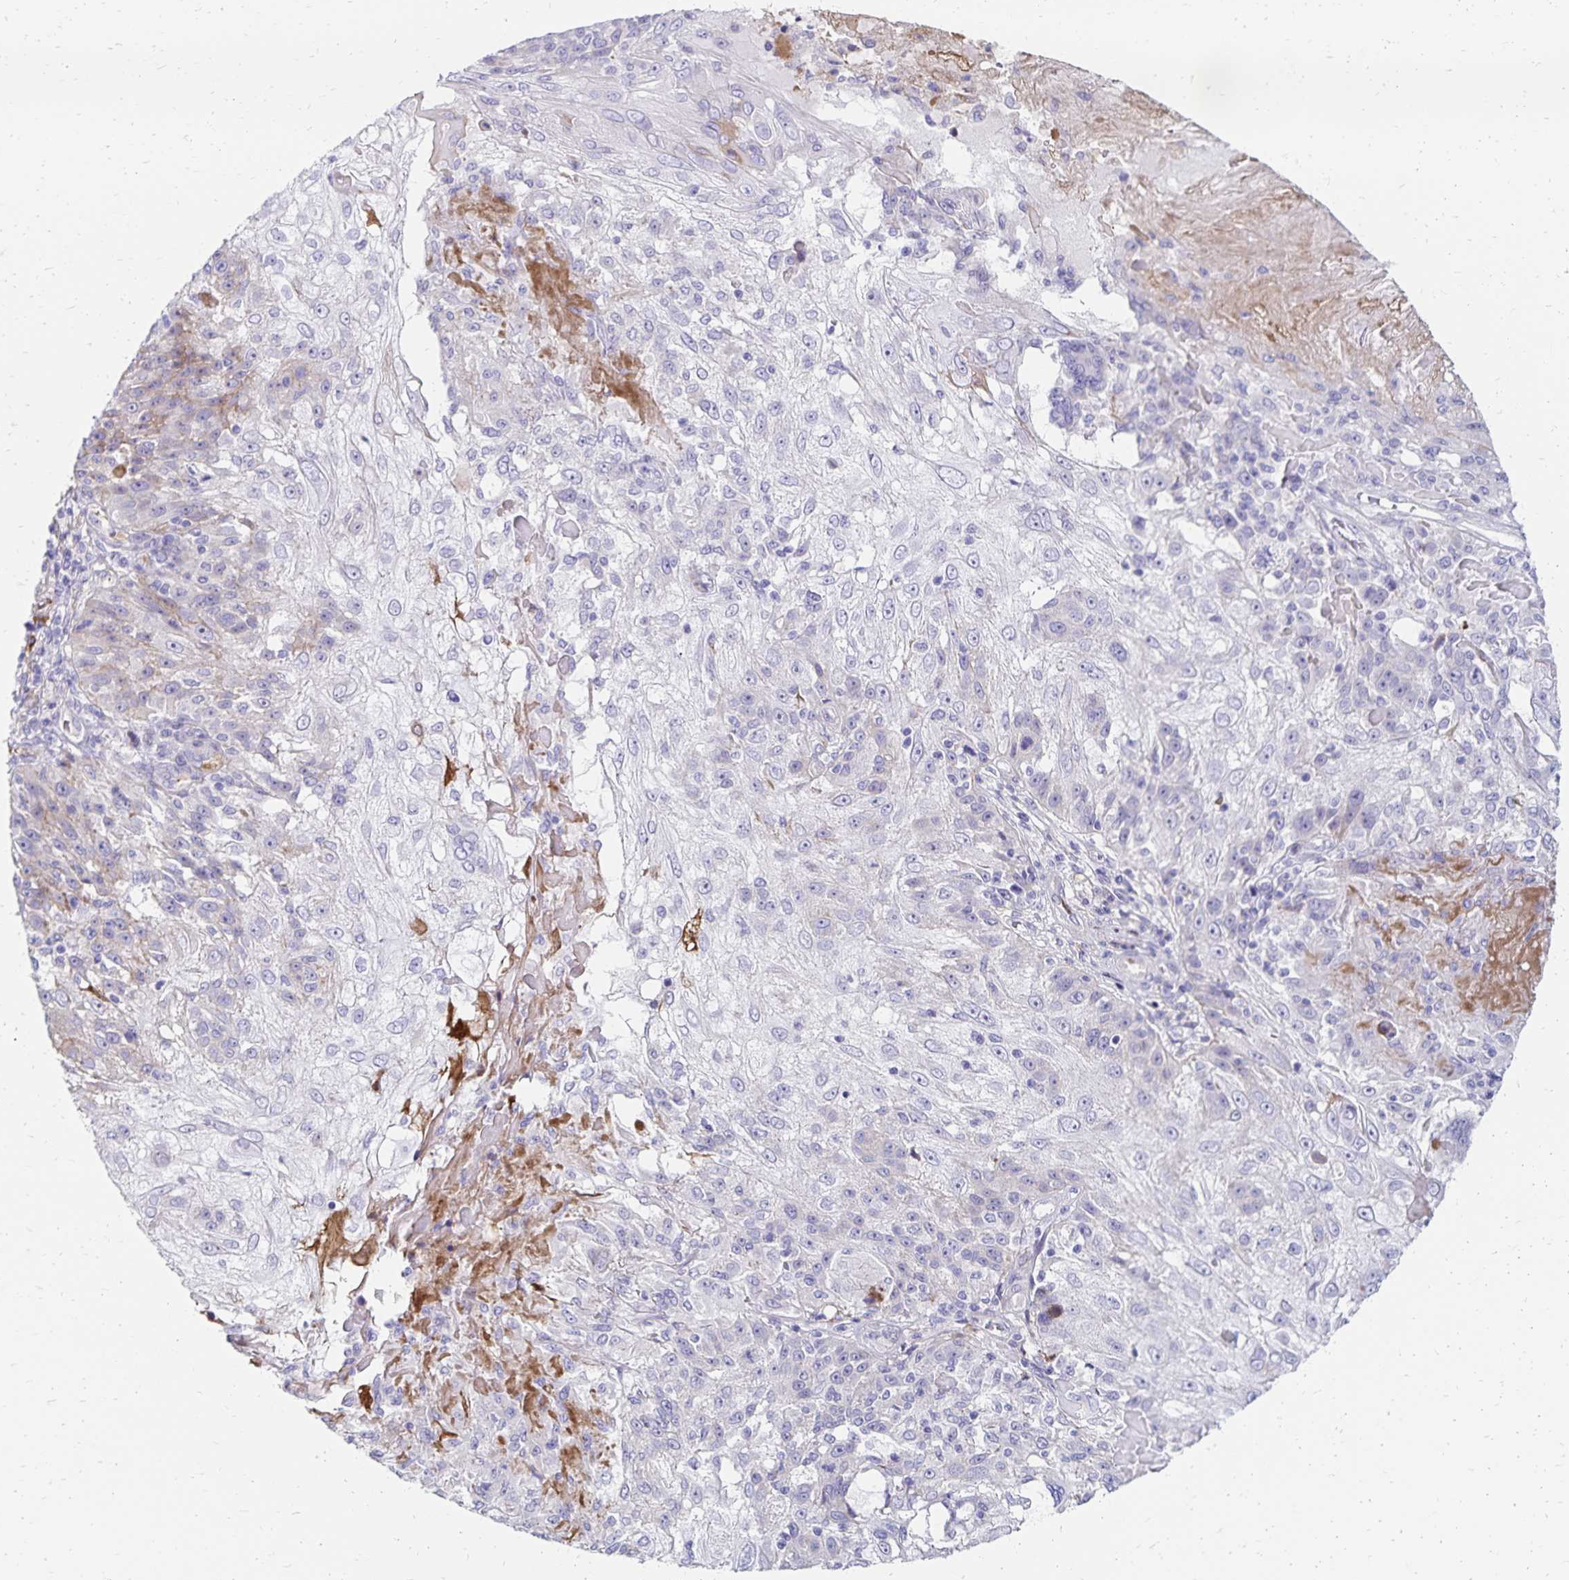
{"staining": {"intensity": "negative", "quantity": "none", "location": "none"}, "tissue": "skin cancer", "cell_type": "Tumor cells", "image_type": "cancer", "snomed": [{"axis": "morphology", "description": "Normal tissue, NOS"}, {"axis": "morphology", "description": "Squamous cell carcinoma, NOS"}, {"axis": "topography", "description": "Skin"}], "caption": "This micrograph is of skin cancer stained with immunohistochemistry (IHC) to label a protein in brown with the nuclei are counter-stained blue. There is no positivity in tumor cells.", "gene": "NECAP1", "patient": {"sex": "female", "age": 83}}